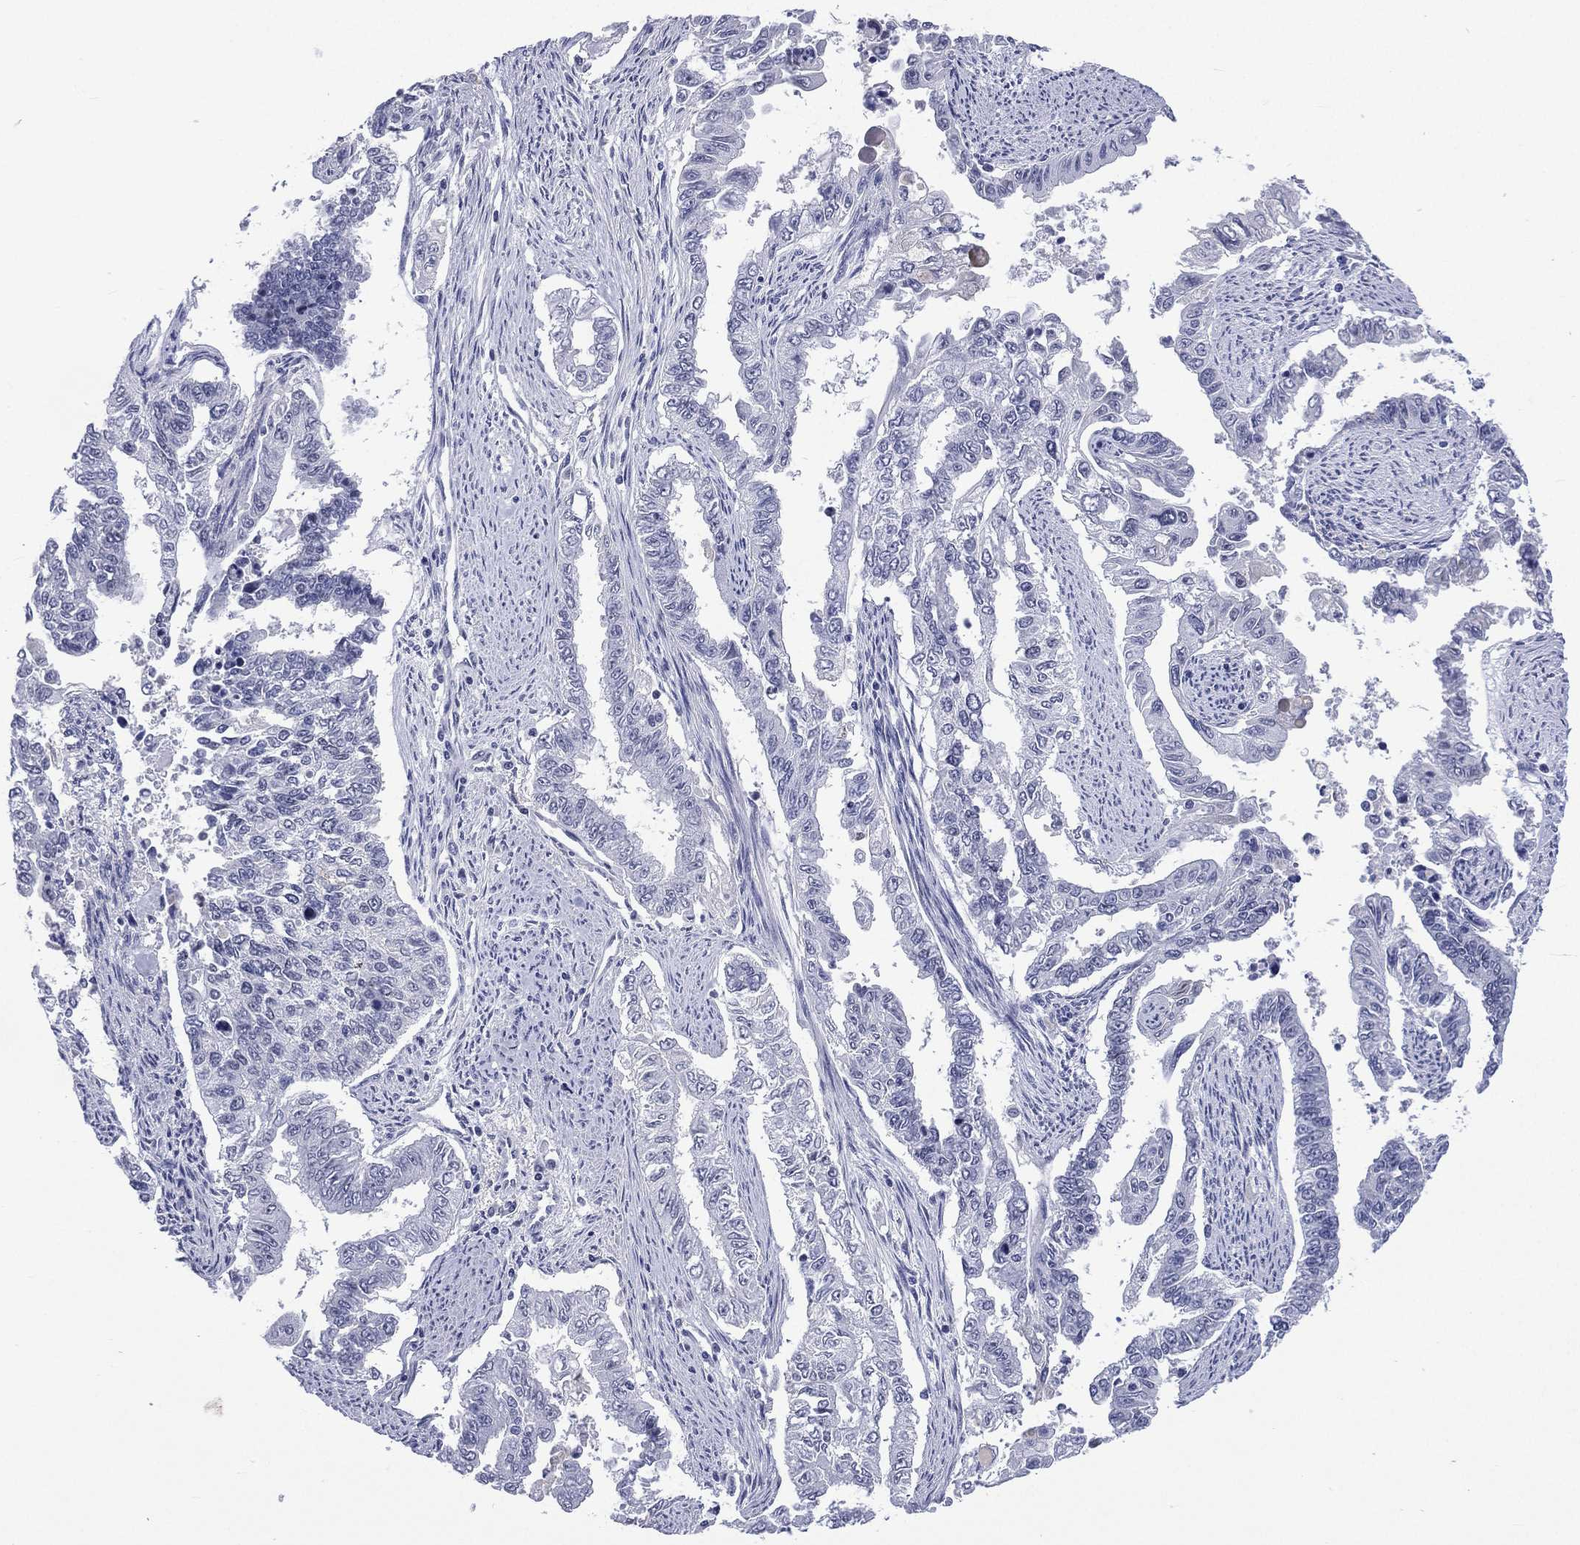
{"staining": {"intensity": "negative", "quantity": "none", "location": "none"}, "tissue": "endometrial cancer", "cell_type": "Tumor cells", "image_type": "cancer", "snomed": [{"axis": "morphology", "description": "Adenocarcinoma, NOS"}, {"axis": "topography", "description": "Uterus"}], "caption": "Tumor cells show no significant protein staining in adenocarcinoma (endometrial). The staining was performed using DAB (3,3'-diaminobenzidine) to visualize the protein expression in brown, while the nuclei were stained in blue with hematoxylin (Magnification: 20x).", "gene": "SSX1", "patient": {"sex": "female", "age": 59}}